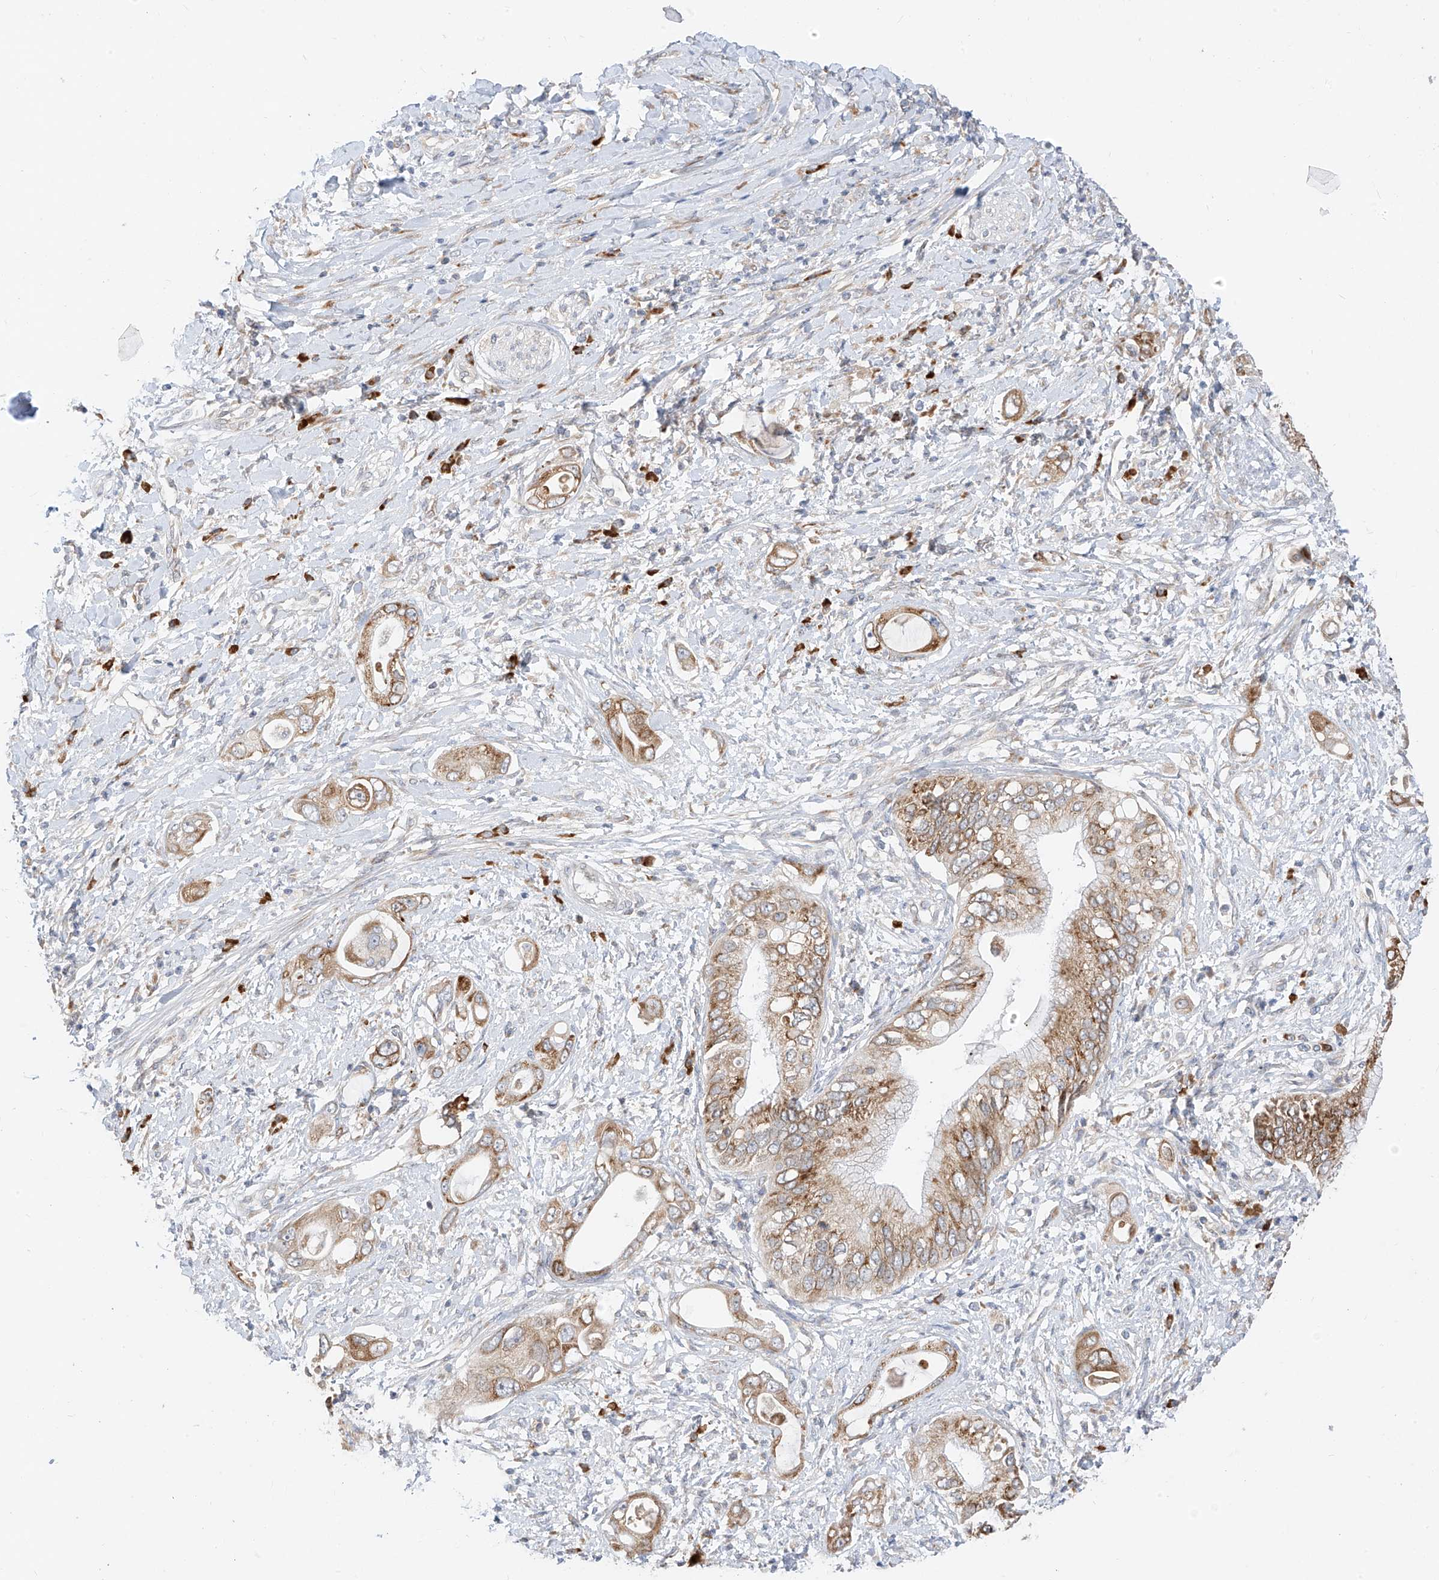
{"staining": {"intensity": "moderate", "quantity": "25%-75%", "location": "cytoplasmic/membranous"}, "tissue": "pancreatic cancer", "cell_type": "Tumor cells", "image_type": "cancer", "snomed": [{"axis": "morphology", "description": "Inflammation, NOS"}, {"axis": "morphology", "description": "Adenocarcinoma, NOS"}, {"axis": "topography", "description": "Pancreas"}], "caption": "Adenocarcinoma (pancreatic) tissue exhibits moderate cytoplasmic/membranous positivity in about 25%-75% of tumor cells", "gene": "STT3A", "patient": {"sex": "female", "age": 56}}